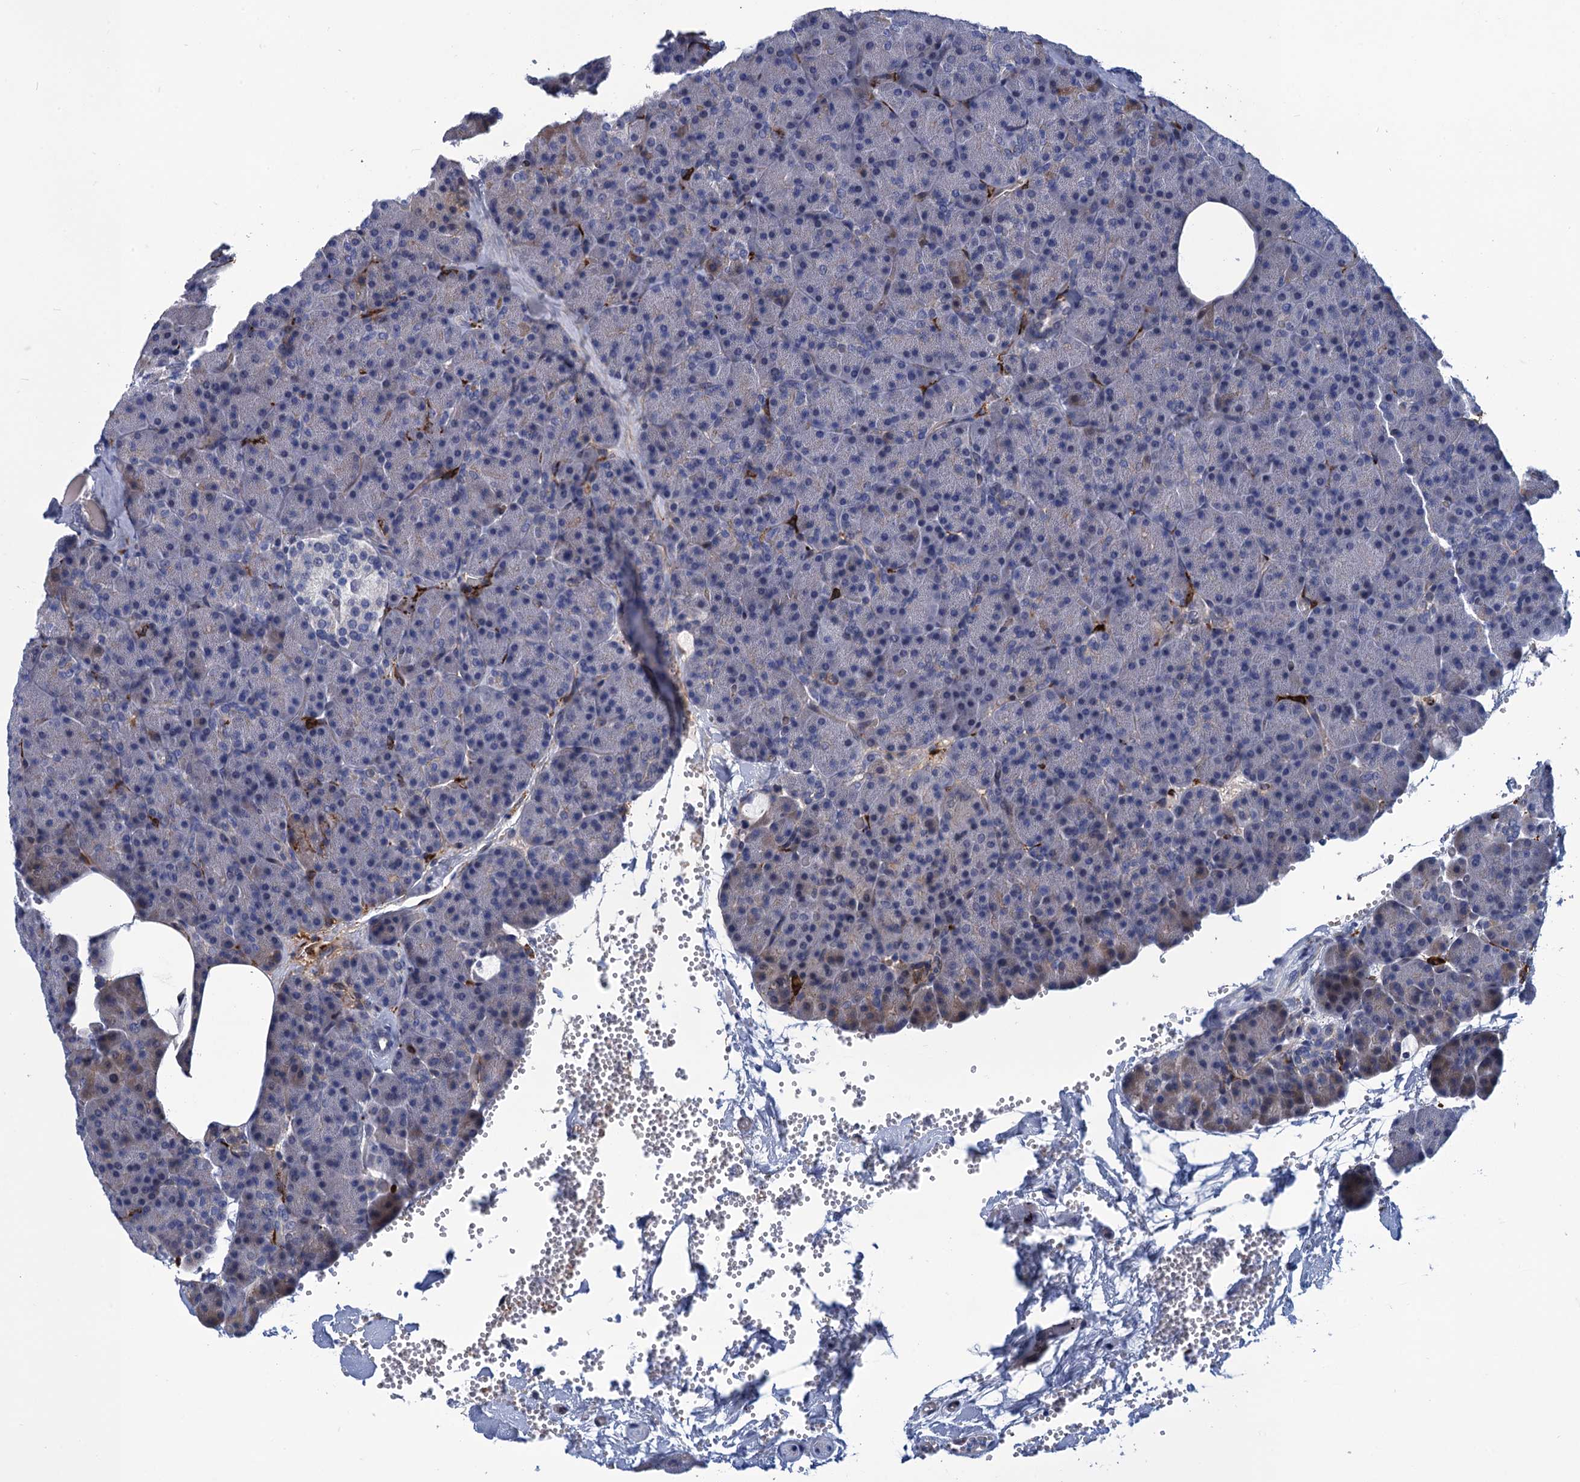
{"staining": {"intensity": "weak", "quantity": "25%-75%", "location": "cytoplasmic/membranous"}, "tissue": "pancreas", "cell_type": "Exocrine glandular cells", "image_type": "normal", "snomed": [{"axis": "morphology", "description": "Normal tissue, NOS"}, {"axis": "morphology", "description": "Carcinoid, malignant, NOS"}, {"axis": "topography", "description": "Pancreas"}], "caption": "This image reveals immunohistochemistry staining of unremarkable pancreas, with low weak cytoplasmic/membranous expression in about 25%-75% of exocrine glandular cells.", "gene": "DNHD1", "patient": {"sex": "female", "age": 35}}